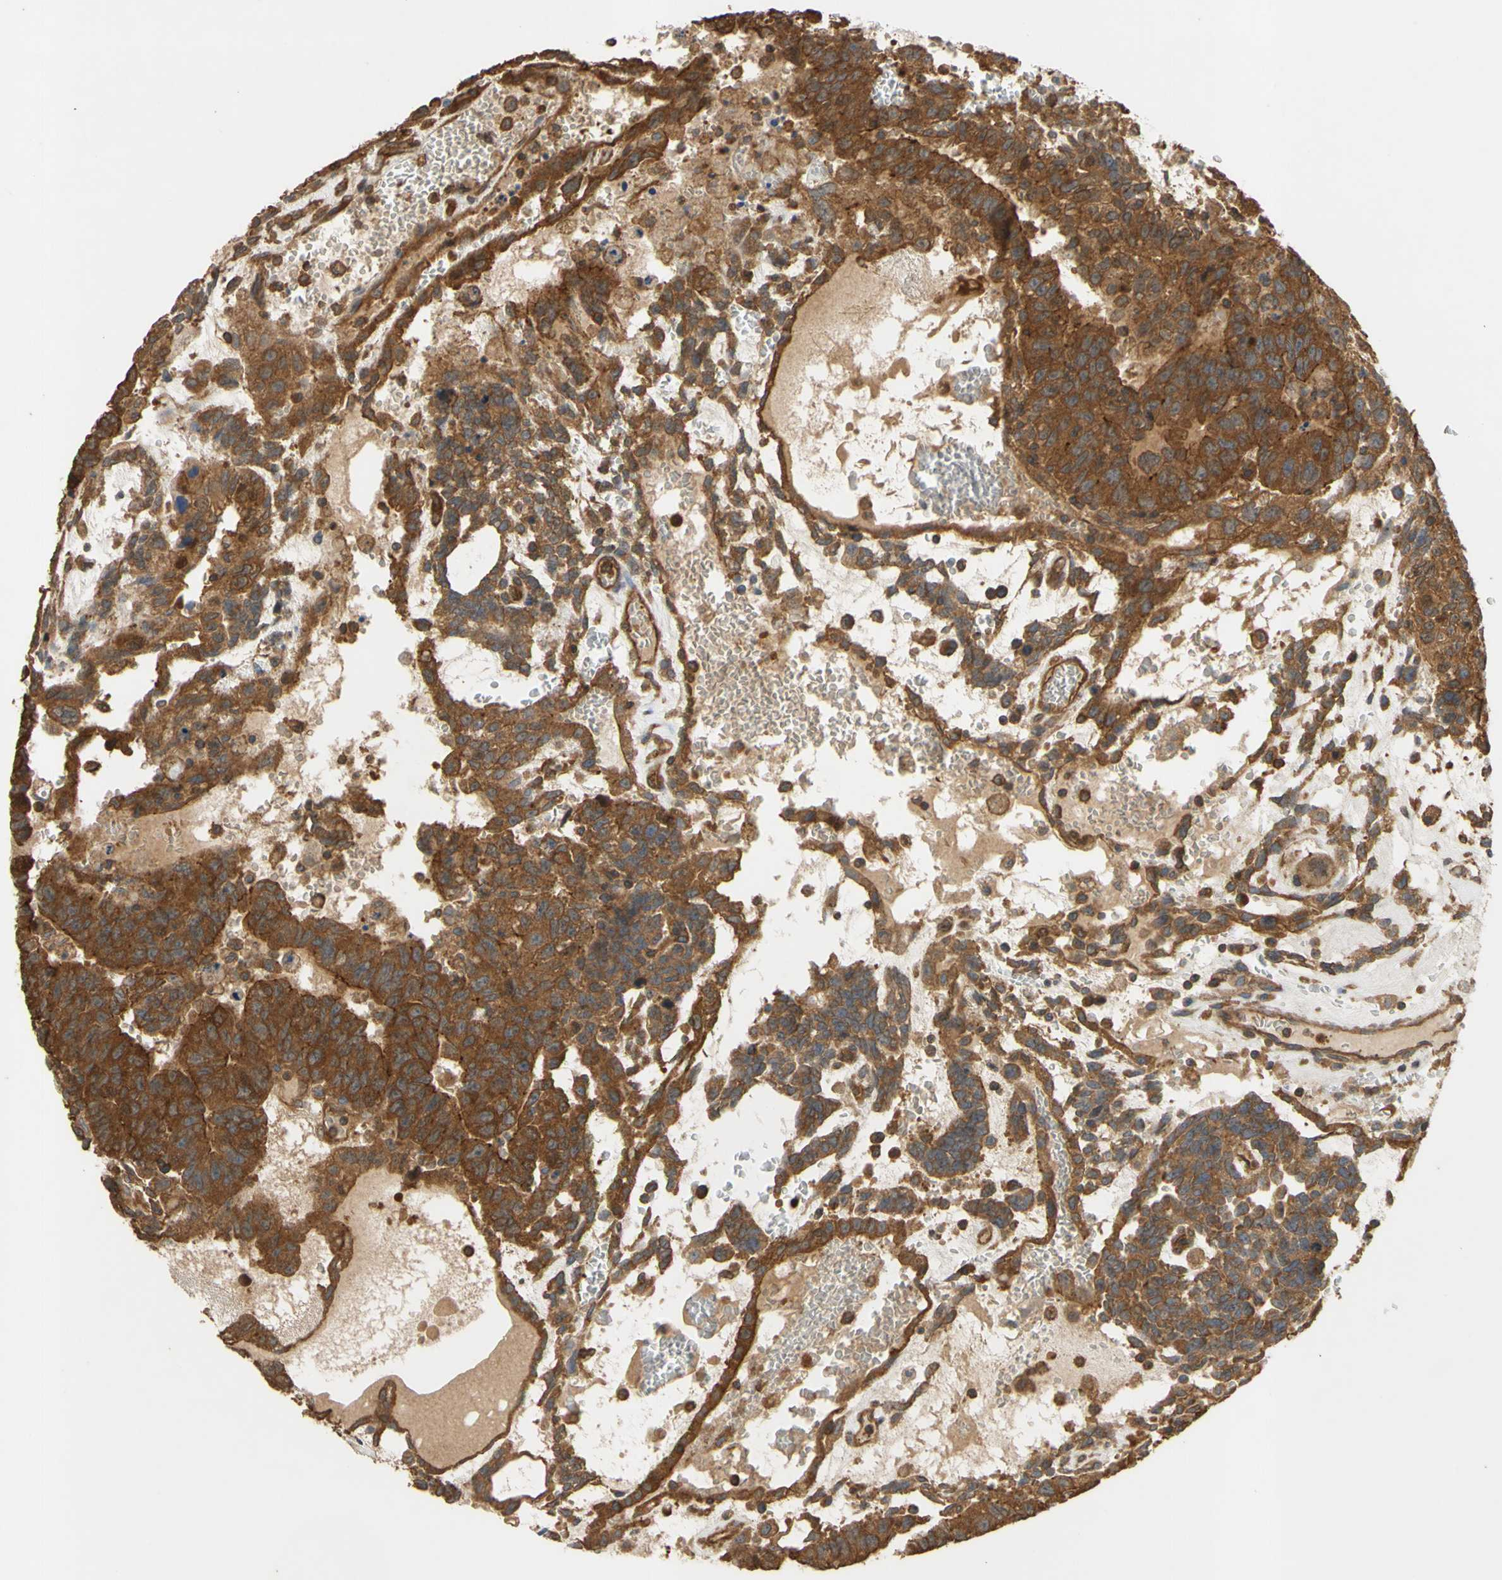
{"staining": {"intensity": "strong", "quantity": ">75%", "location": "cytoplasmic/membranous"}, "tissue": "testis cancer", "cell_type": "Tumor cells", "image_type": "cancer", "snomed": [{"axis": "morphology", "description": "Seminoma, NOS"}, {"axis": "morphology", "description": "Carcinoma, Embryonal, NOS"}, {"axis": "topography", "description": "Testis"}], "caption": "This histopathology image demonstrates immunohistochemistry (IHC) staining of seminoma (testis), with high strong cytoplasmic/membranous expression in about >75% of tumor cells.", "gene": "CTTN", "patient": {"sex": "male", "age": 52}}